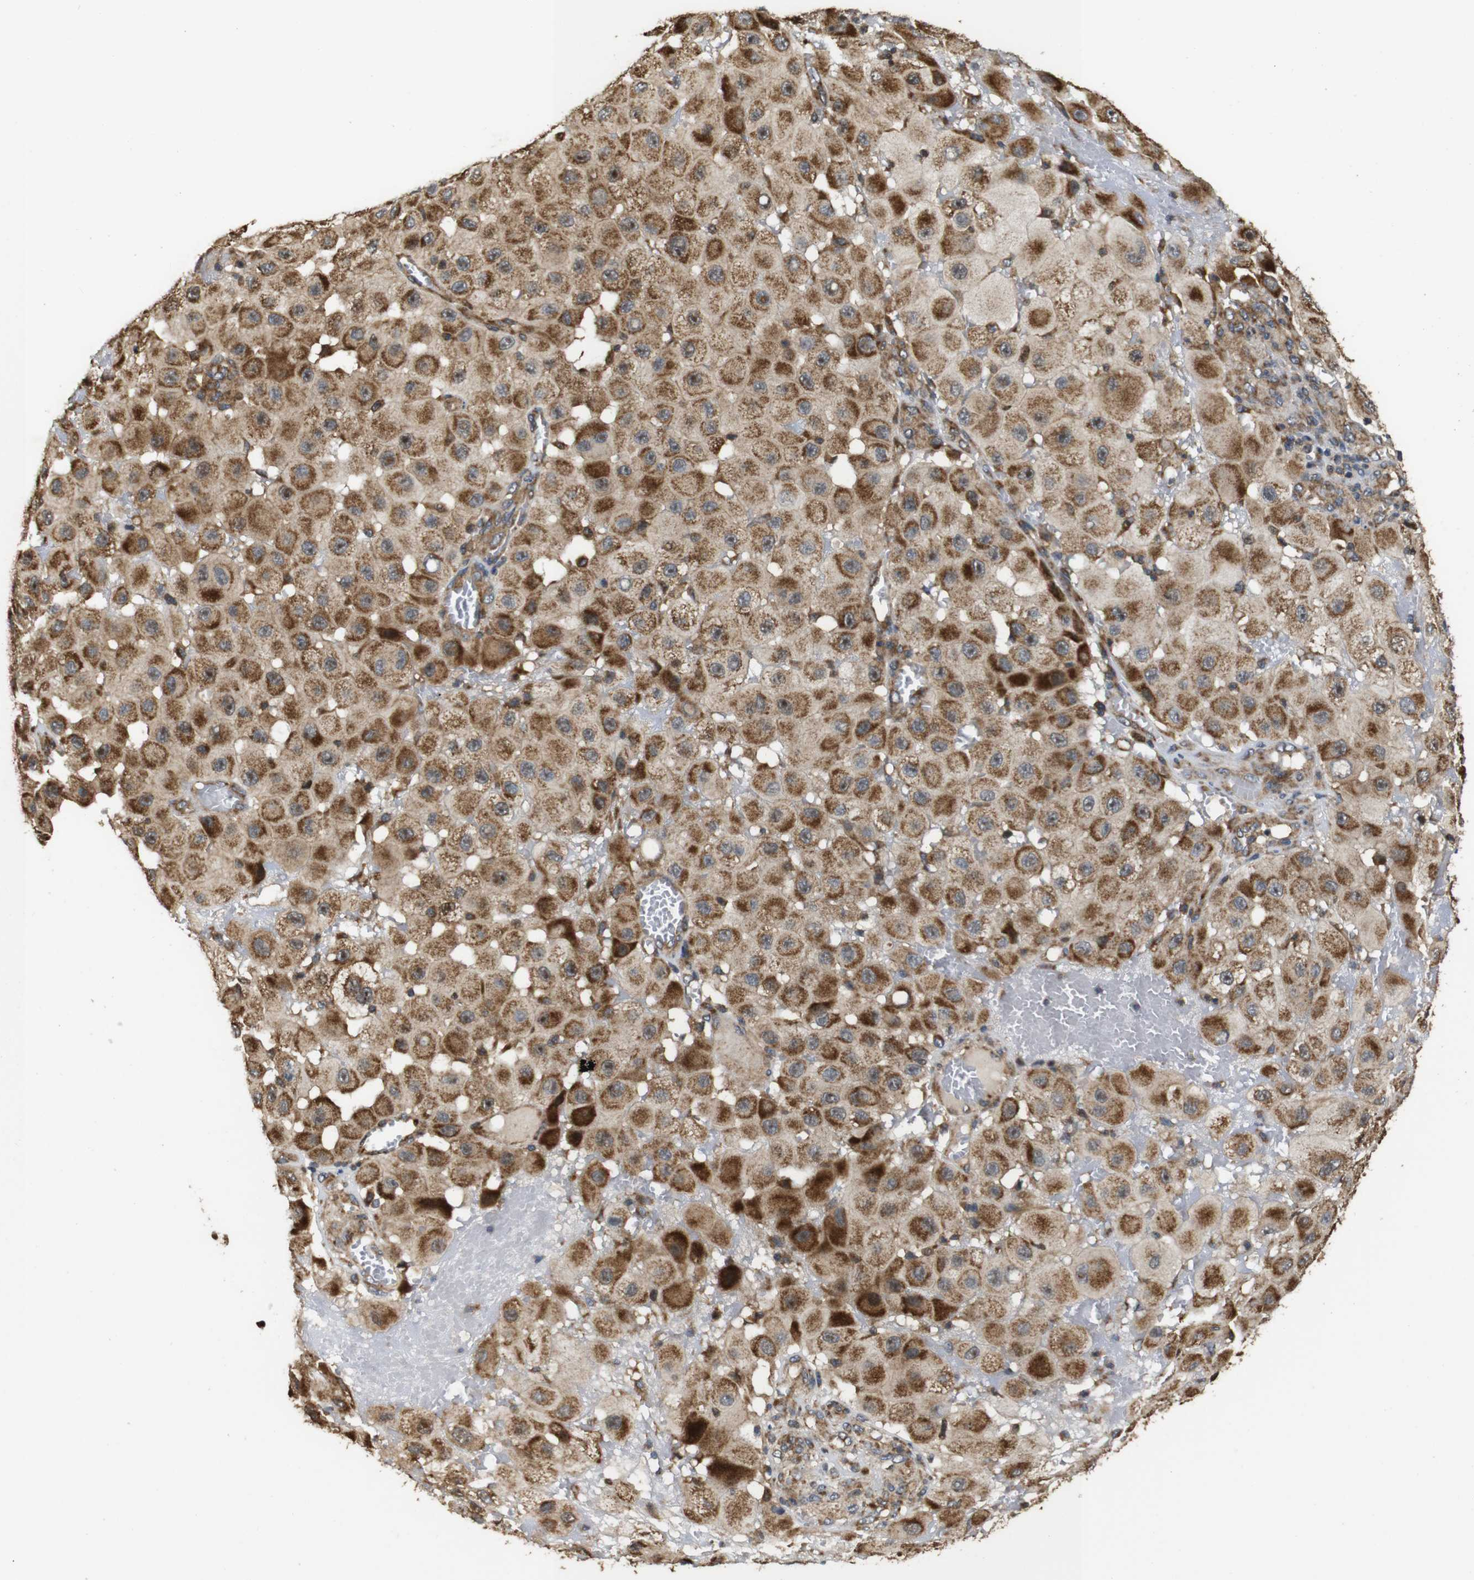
{"staining": {"intensity": "strong", "quantity": "25%-75%", "location": "cytoplasmic/membranous"}, "tissue": "melanoma", "cell_type": "Tumor cells", "image_type": "cancer", "snomed": [{"axis": "morphology", "description": "Malignant melanoma, NOS"}, {"axis": "topography", "description": "Skin"}], "caption": "Tumor cells show high levels of strong cytoplasmic/membranous staining in about 25%-75% of cells in human malignant melanoma.", "gene": "SNN", "patient": {"sex": "female", "age": 81}}